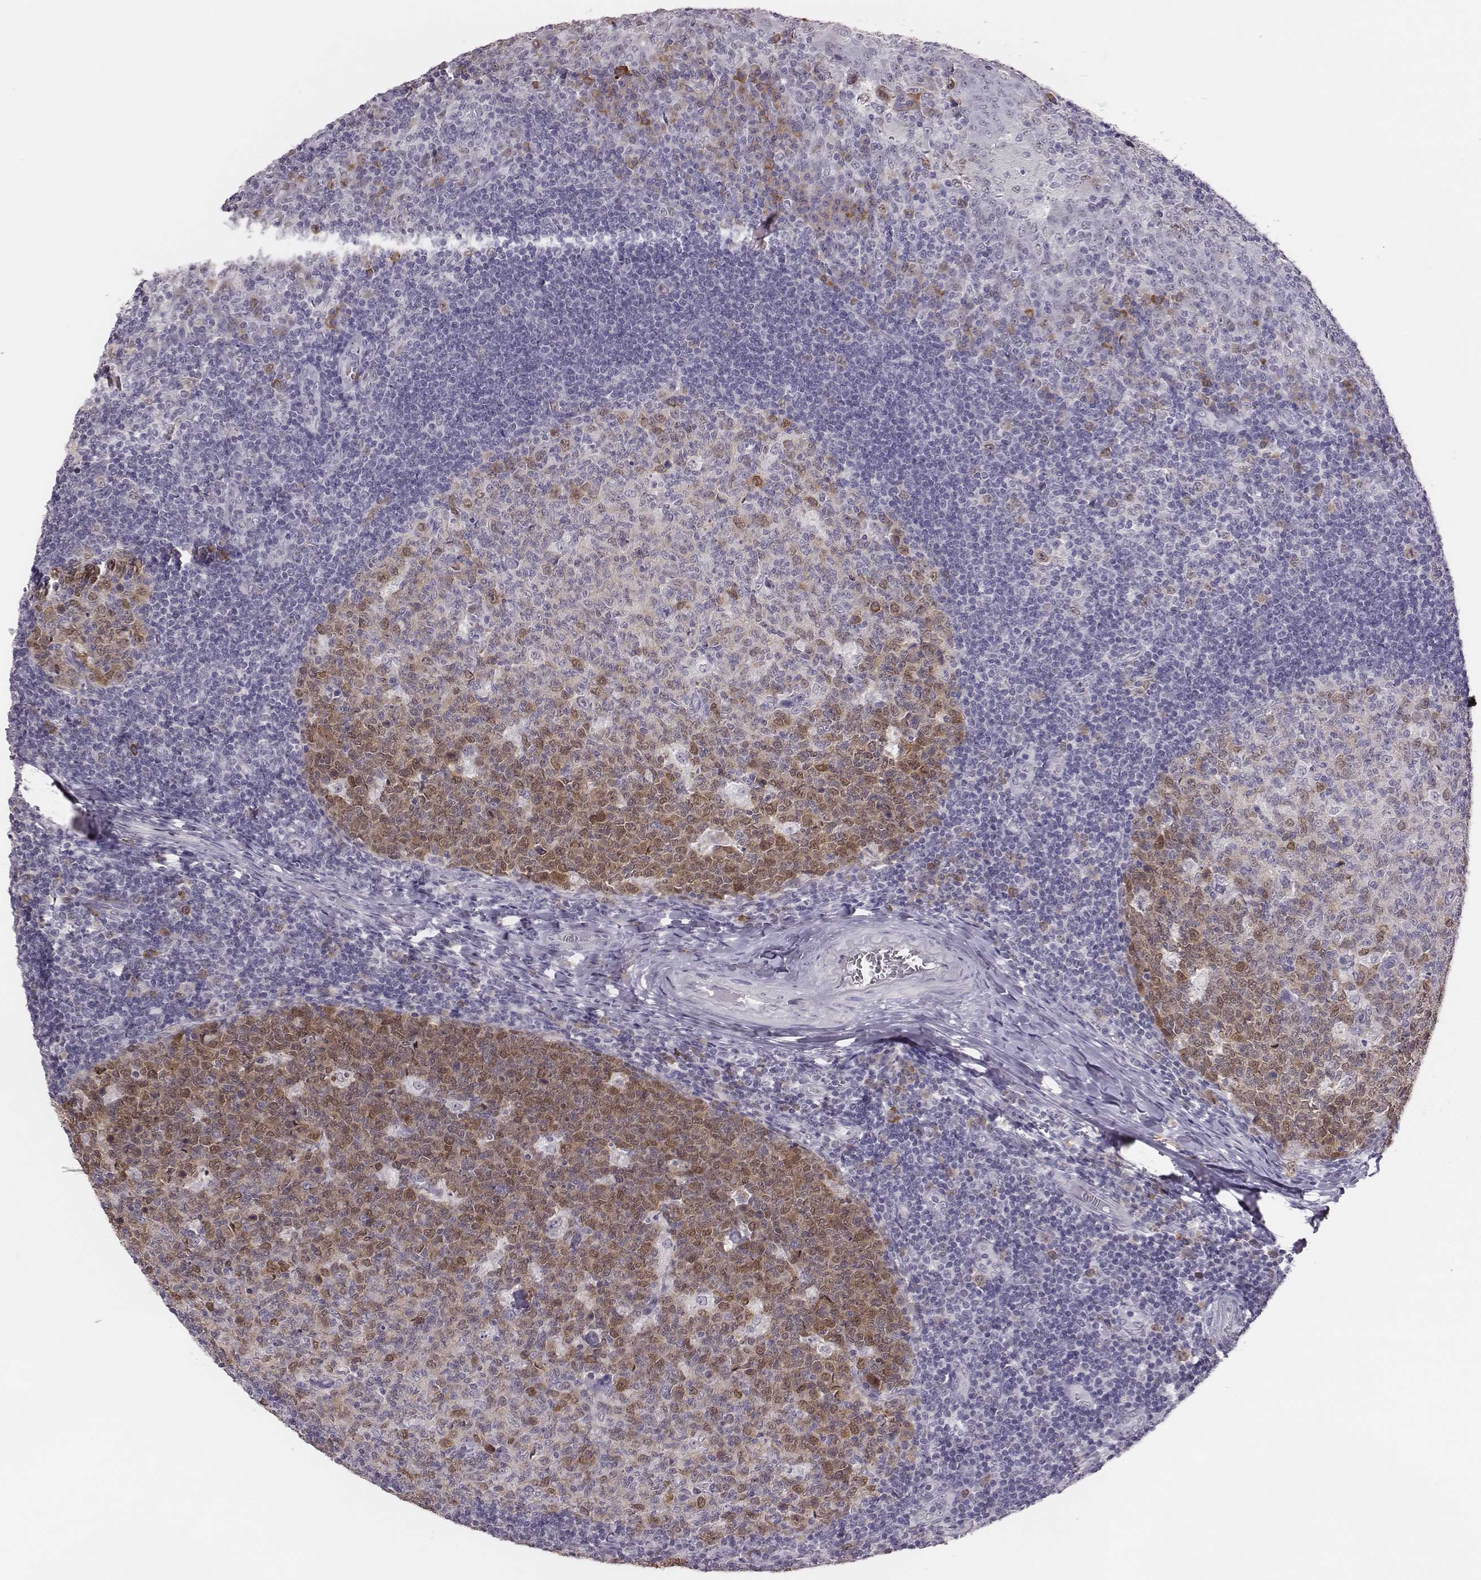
{"staining": {"intensity": "moderate", "quantity": ">75%", "location": "cytoplasmic/membranous,nuclear"}, "tissue": "tonsil", "cell_type": "Germinal center cells", "image_type": "normal", "snomed": [{"axis": "morphology", "description": "Normal tissue, NOS"}, {"axis": "topography", "description": "Tonsil"}], "caption": "Immunohistochemistry (IHC) micrograph of benign tonsil stained for a protein (brown), which demonstrates medium levels of moderate cytoplasmic/membranous,nuclear expression in approximately >75% of germinal center cells.", "gene": "PBK", "patient": {"sex": "female", "age": 13}}